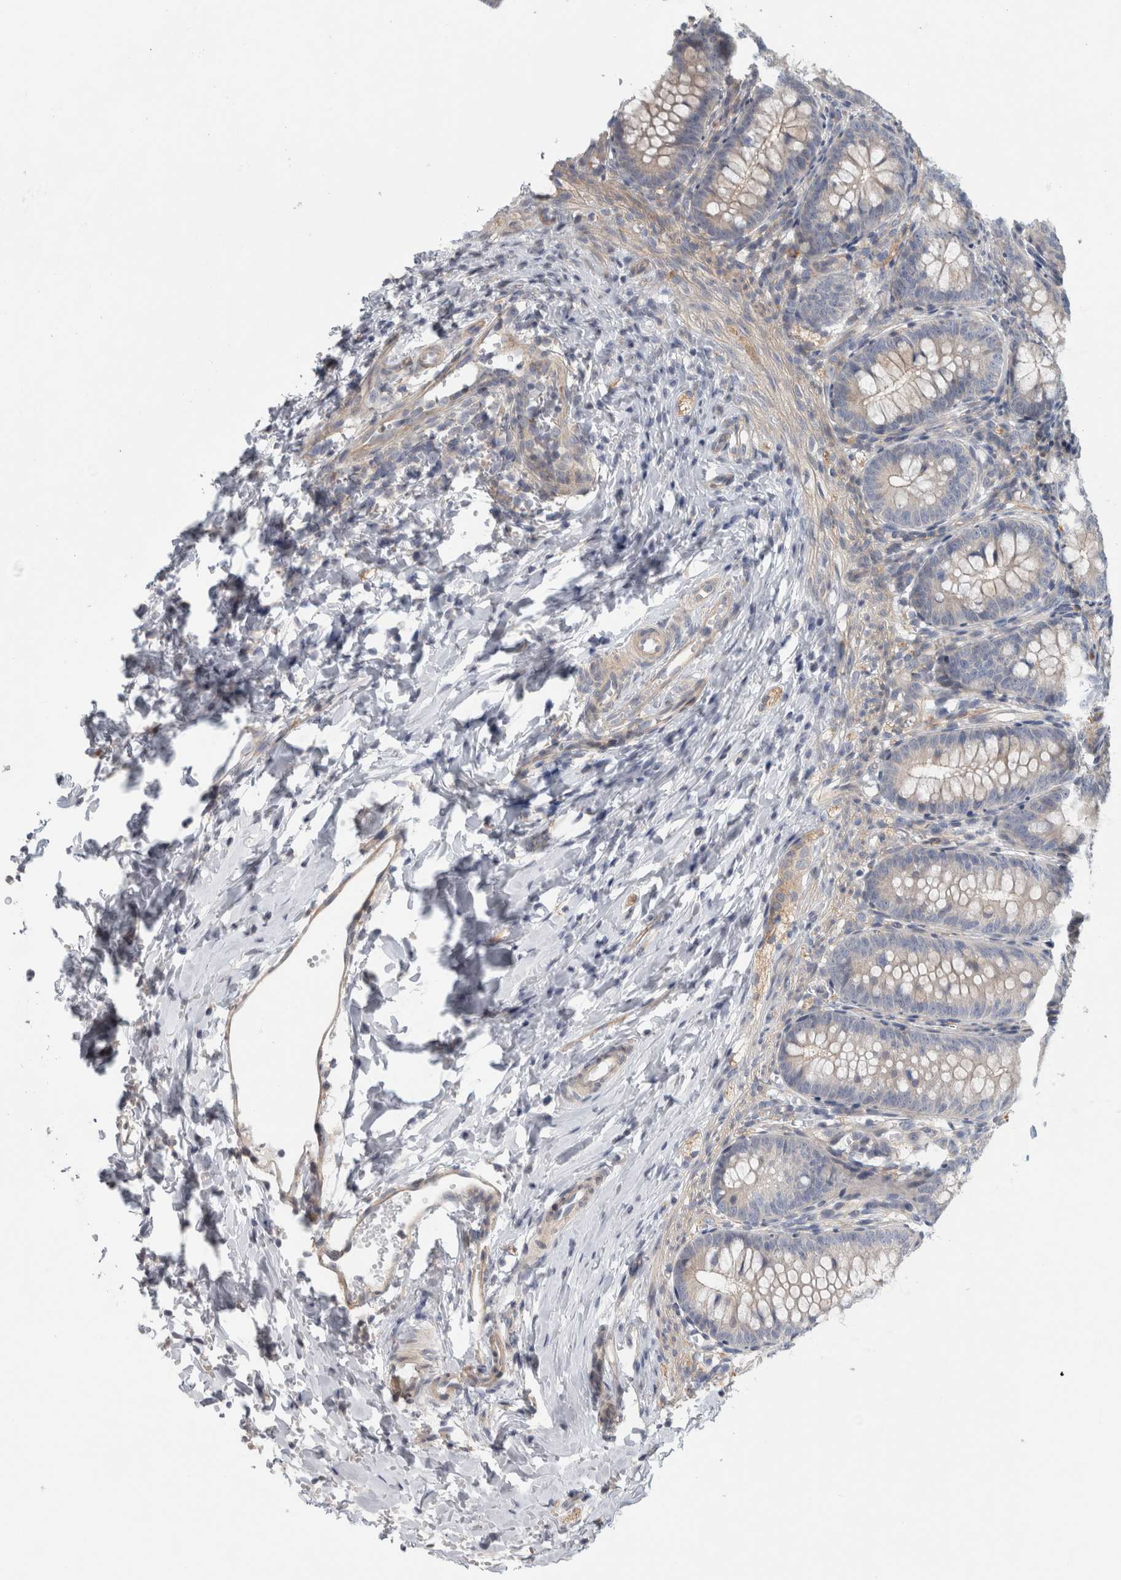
{"staining": {"intensity": "negative", "quantity": "none", "location": "none"}, "tissue": "appendix", "cell_type": "Glandular cells", "image_type": "normal", "snomed": [{"axis": "morphology", "description": "Normal tissue, NOS"}, {"axis": "topography", "description": "Appendix"}], "caption": "IHC photomicrograph of benign appendix: appendix stained with DAB exhibits no significant protein staining in glandular cells.", "gene": "ZNF804B", "patient": {"sex": "male", "age": 1}}